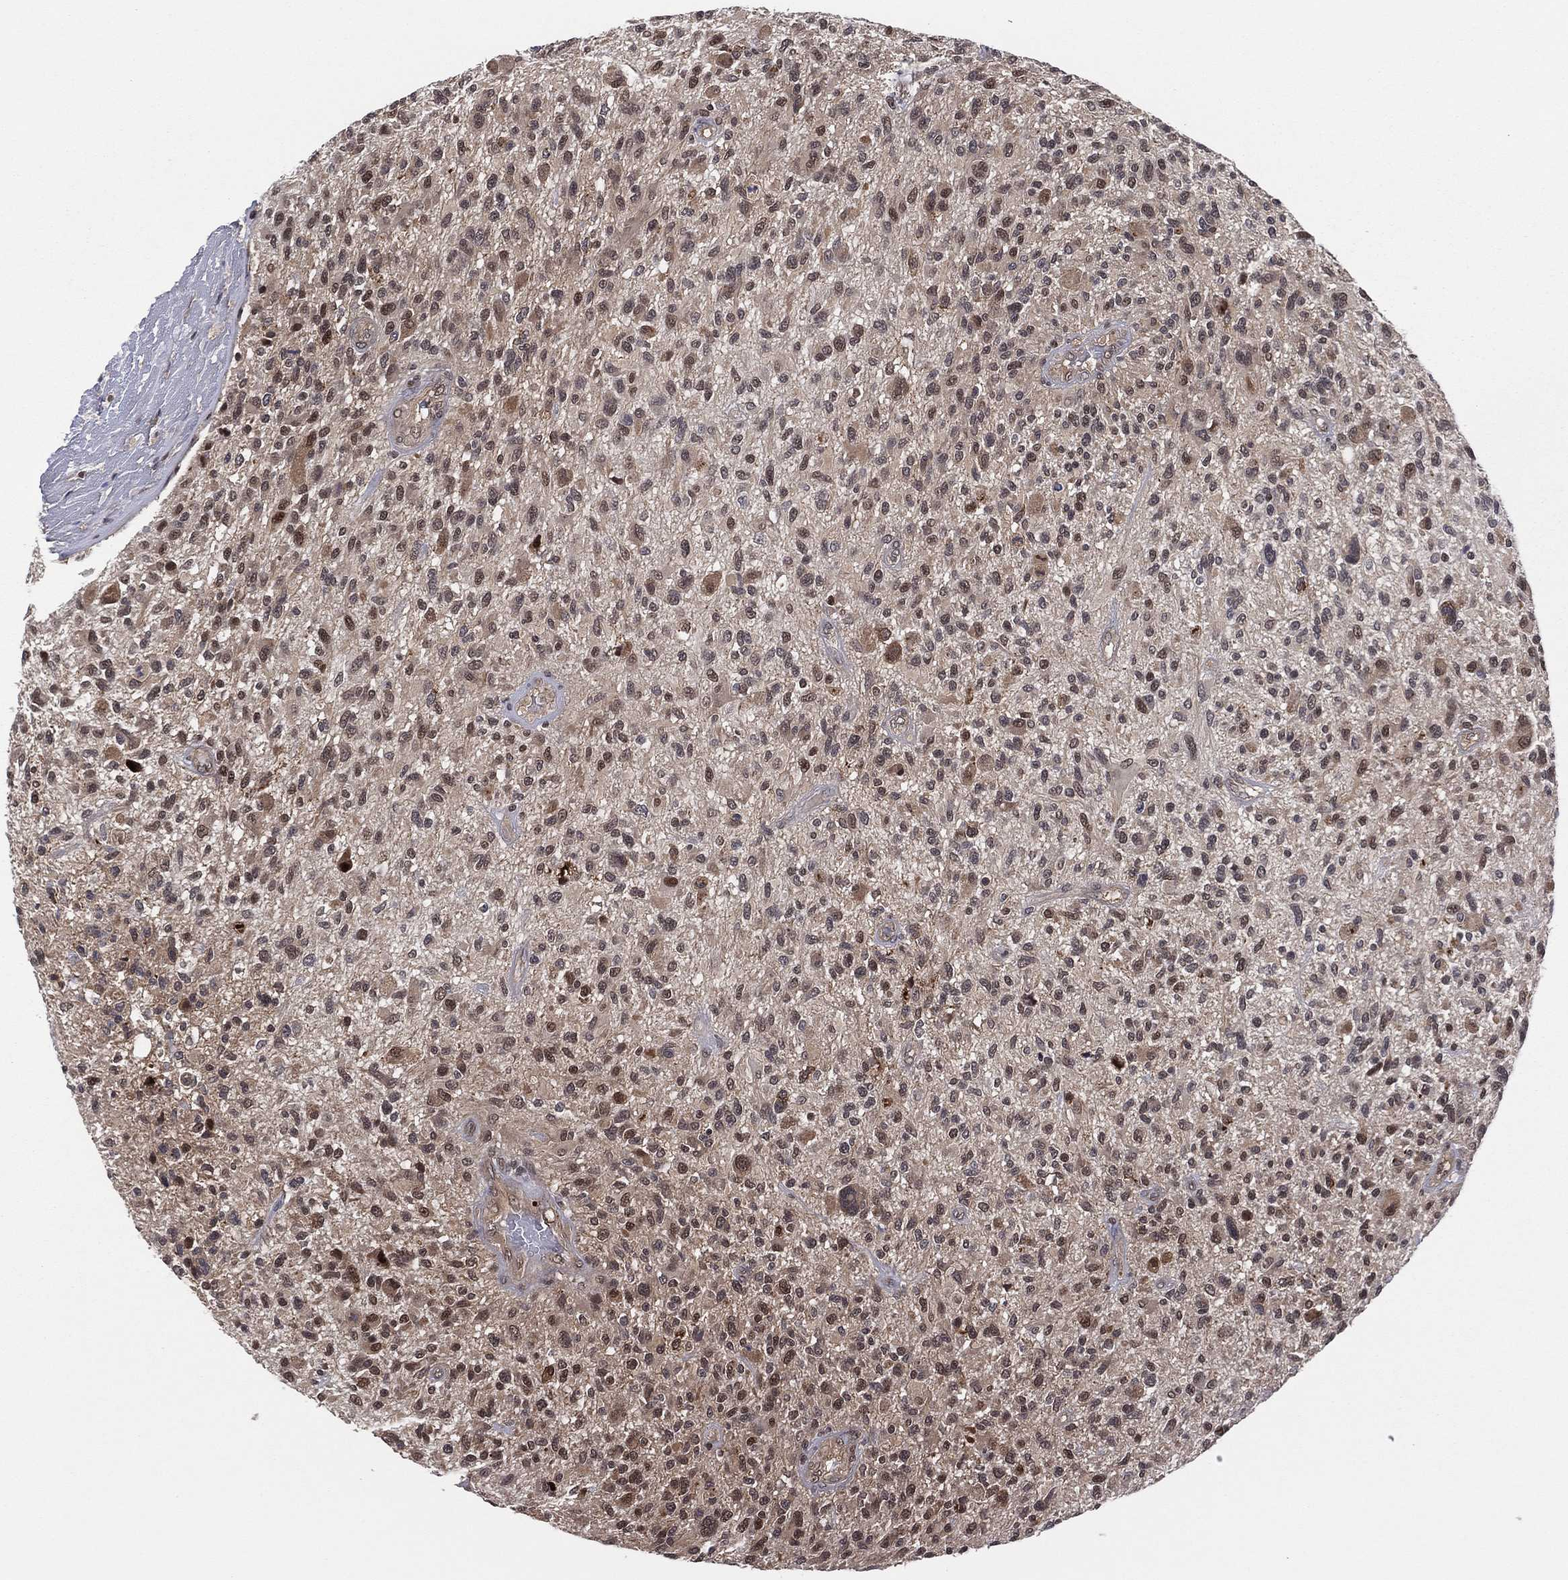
{"staining": {"intensity": "moderate", "quantity": "25%-75%", "location": "cytoplasmic/membranous,nuclear"}, "tissue": "glioma", "cell_type": "Tumor cells", "image_type": "cancer", "snomed": [{"axis": "morphology", "description": "Glioma, malignant, High grade"}, {"axis": "topography", "description": "Brain"}], "caption": "Moderate cytoplasmic/membranous and nuclear positivity is seen in approximately 25%-75% of tumor cells in glioma.", "gene": "ICOSLG", "patient": {"sex": "male", "age": 47}}